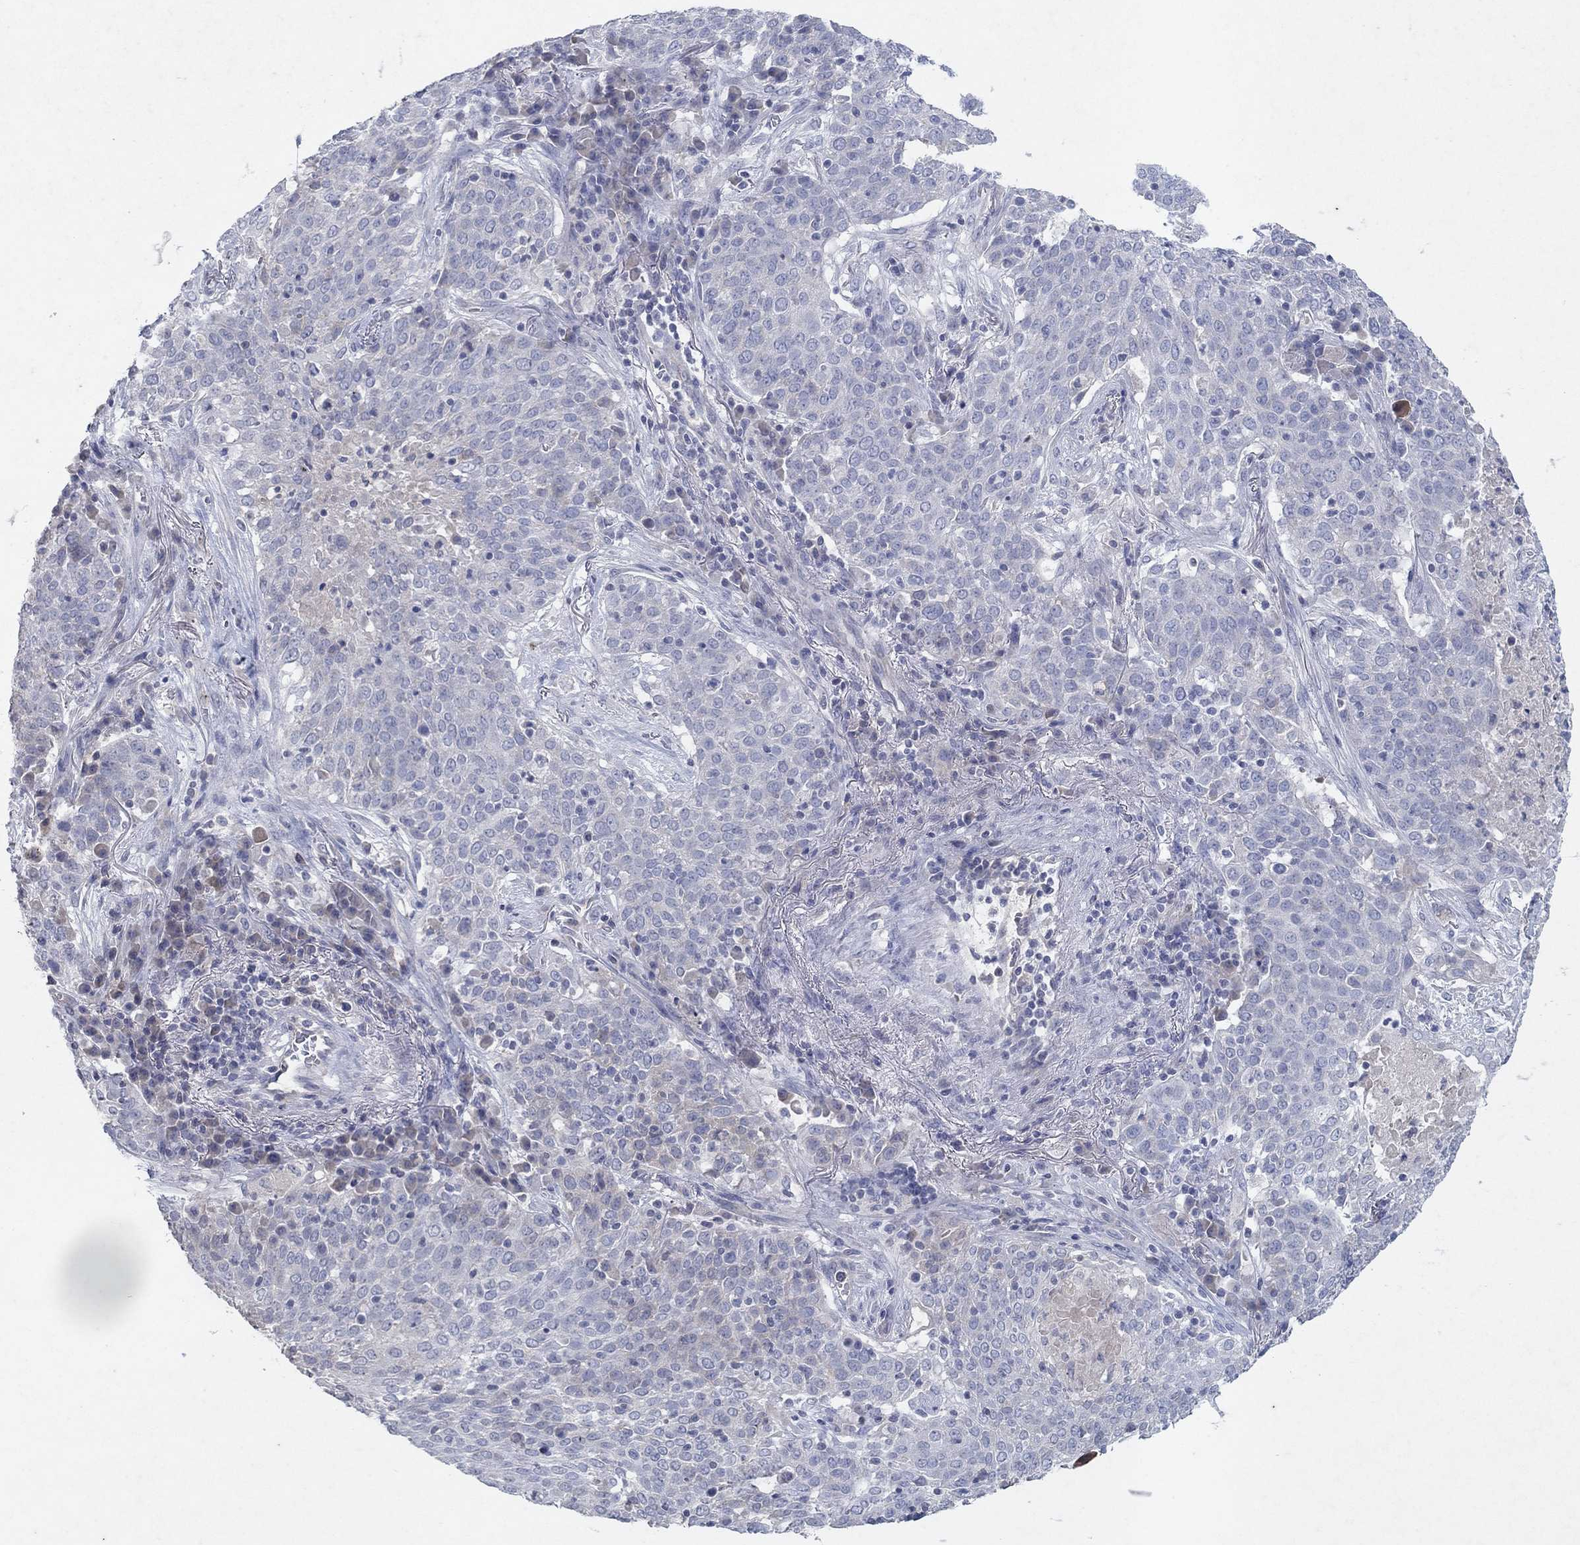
{"staining": {"intensity": "negative", "quantity": "none", "location": "none"}, "tissue": "lung cancer", "cell_type": "Tumor cells", "image_type": "cancer", "snomed": [{"axis": "morphology", "description": "Squamous cell carcinoma, NOS"}, {"axis": "topography", "description": "Lung"}], "caption": "Immunohistochemistry histopathology image of neoplastic tissue: human lung squamous cell carcinoma stained with DAB demonstrates no significant protein expression in tumor cells.", "gene": "KRT40", "patient": {"sex": "male", "age": 82}}